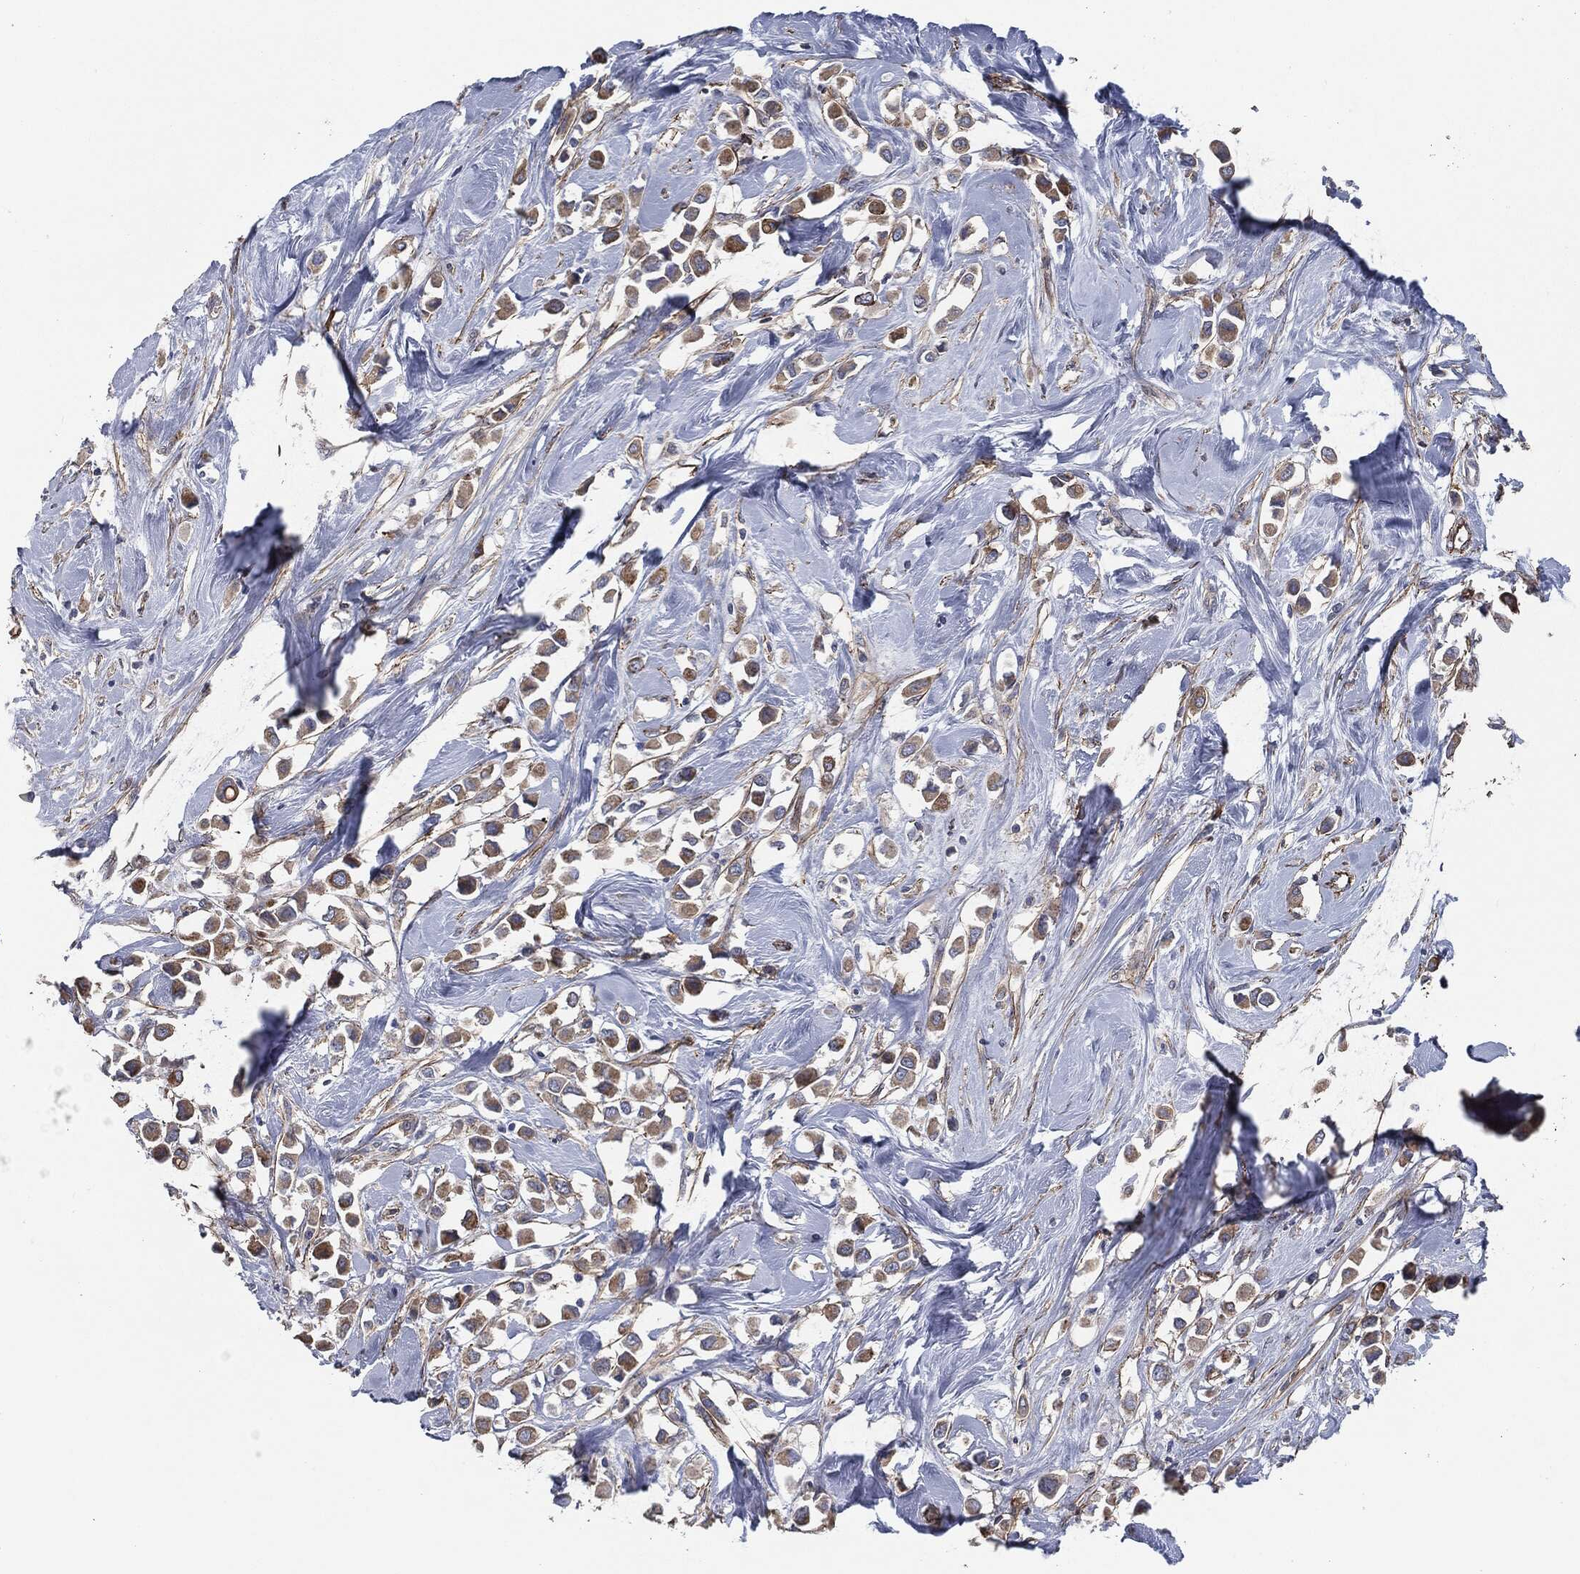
{"staining": {"intensity": "strong", "quantity": "<25%", "location": "cytoplasmic/membranous"}, "tissue": "breast cancer", "cell_type": "Tumor cells", "image_type": "cancer", "snomed": [{"axis": "morphology", "description": "Duct carcinoma"}, {"axis": "topography", "description": "Breast"}], "caption": "There is medium levels of strong cytoplasmic/membranous positivity in tumor cells of breast cancer (invasive ductal carcinoma), as demonstrated by immunohistochemical staining (brown color).", "gene": "SVIL", "patient": {"sex": "female", "age": 61}}